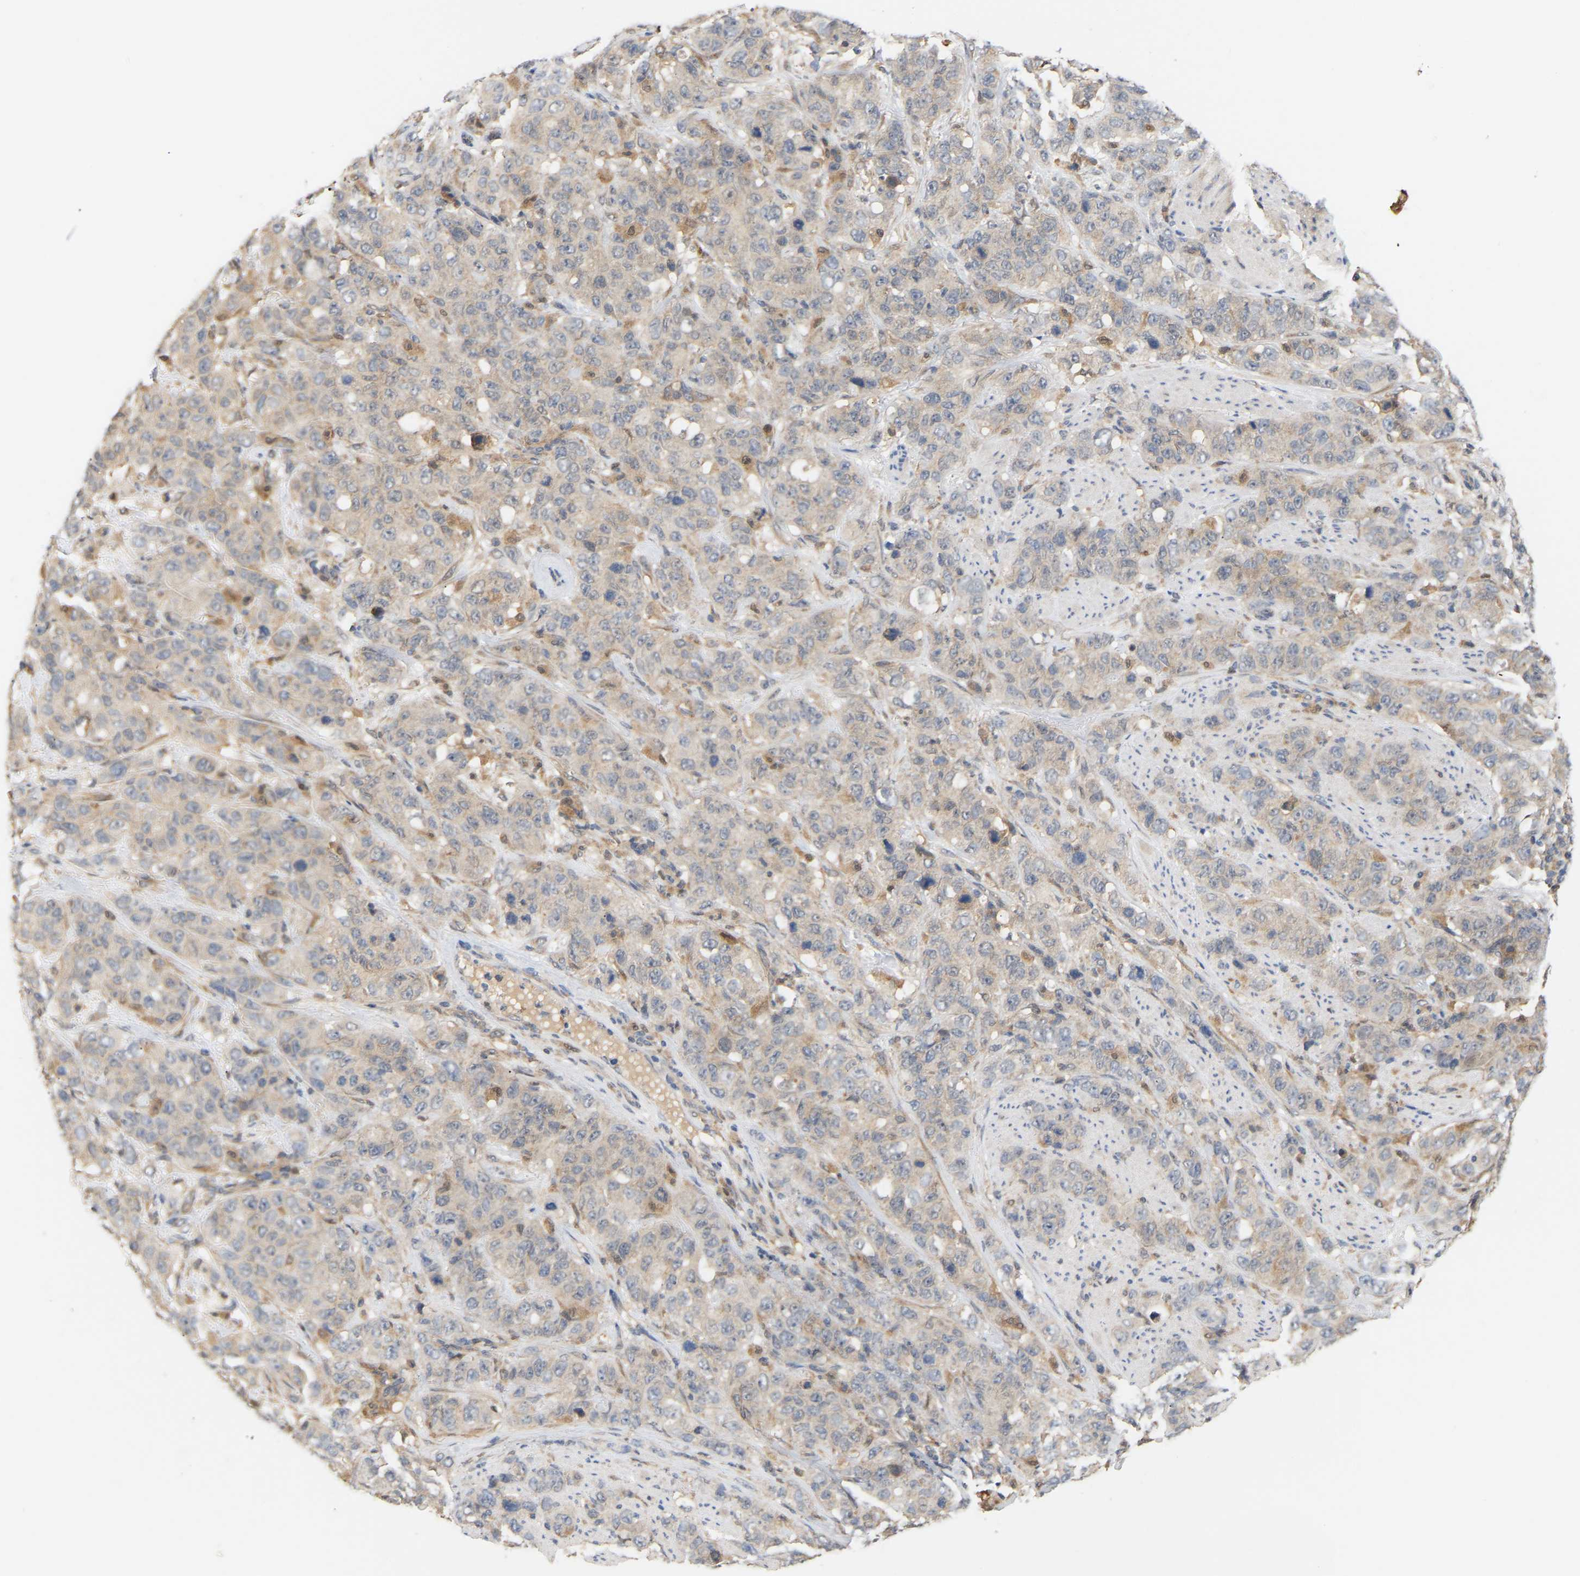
{"staining": {"intensity": "weak", "quantity": "<25%", "location": "cytoplasmic/membranous"}, "tissue": "stomach cancer", "cell_type": "Tumor cells", "image_type": "cancer", "snomed": [{"axis": "morphology", "description": "Adenocarcinoma, NOS"}, {"axis": "topography", "description": "Stomach"}], "caption": "There is no significant positivity in tumor cells of adenocarcinoma (stomach).", "gene": "TPMT", "patient": {"sex": "male", "age": 48}}